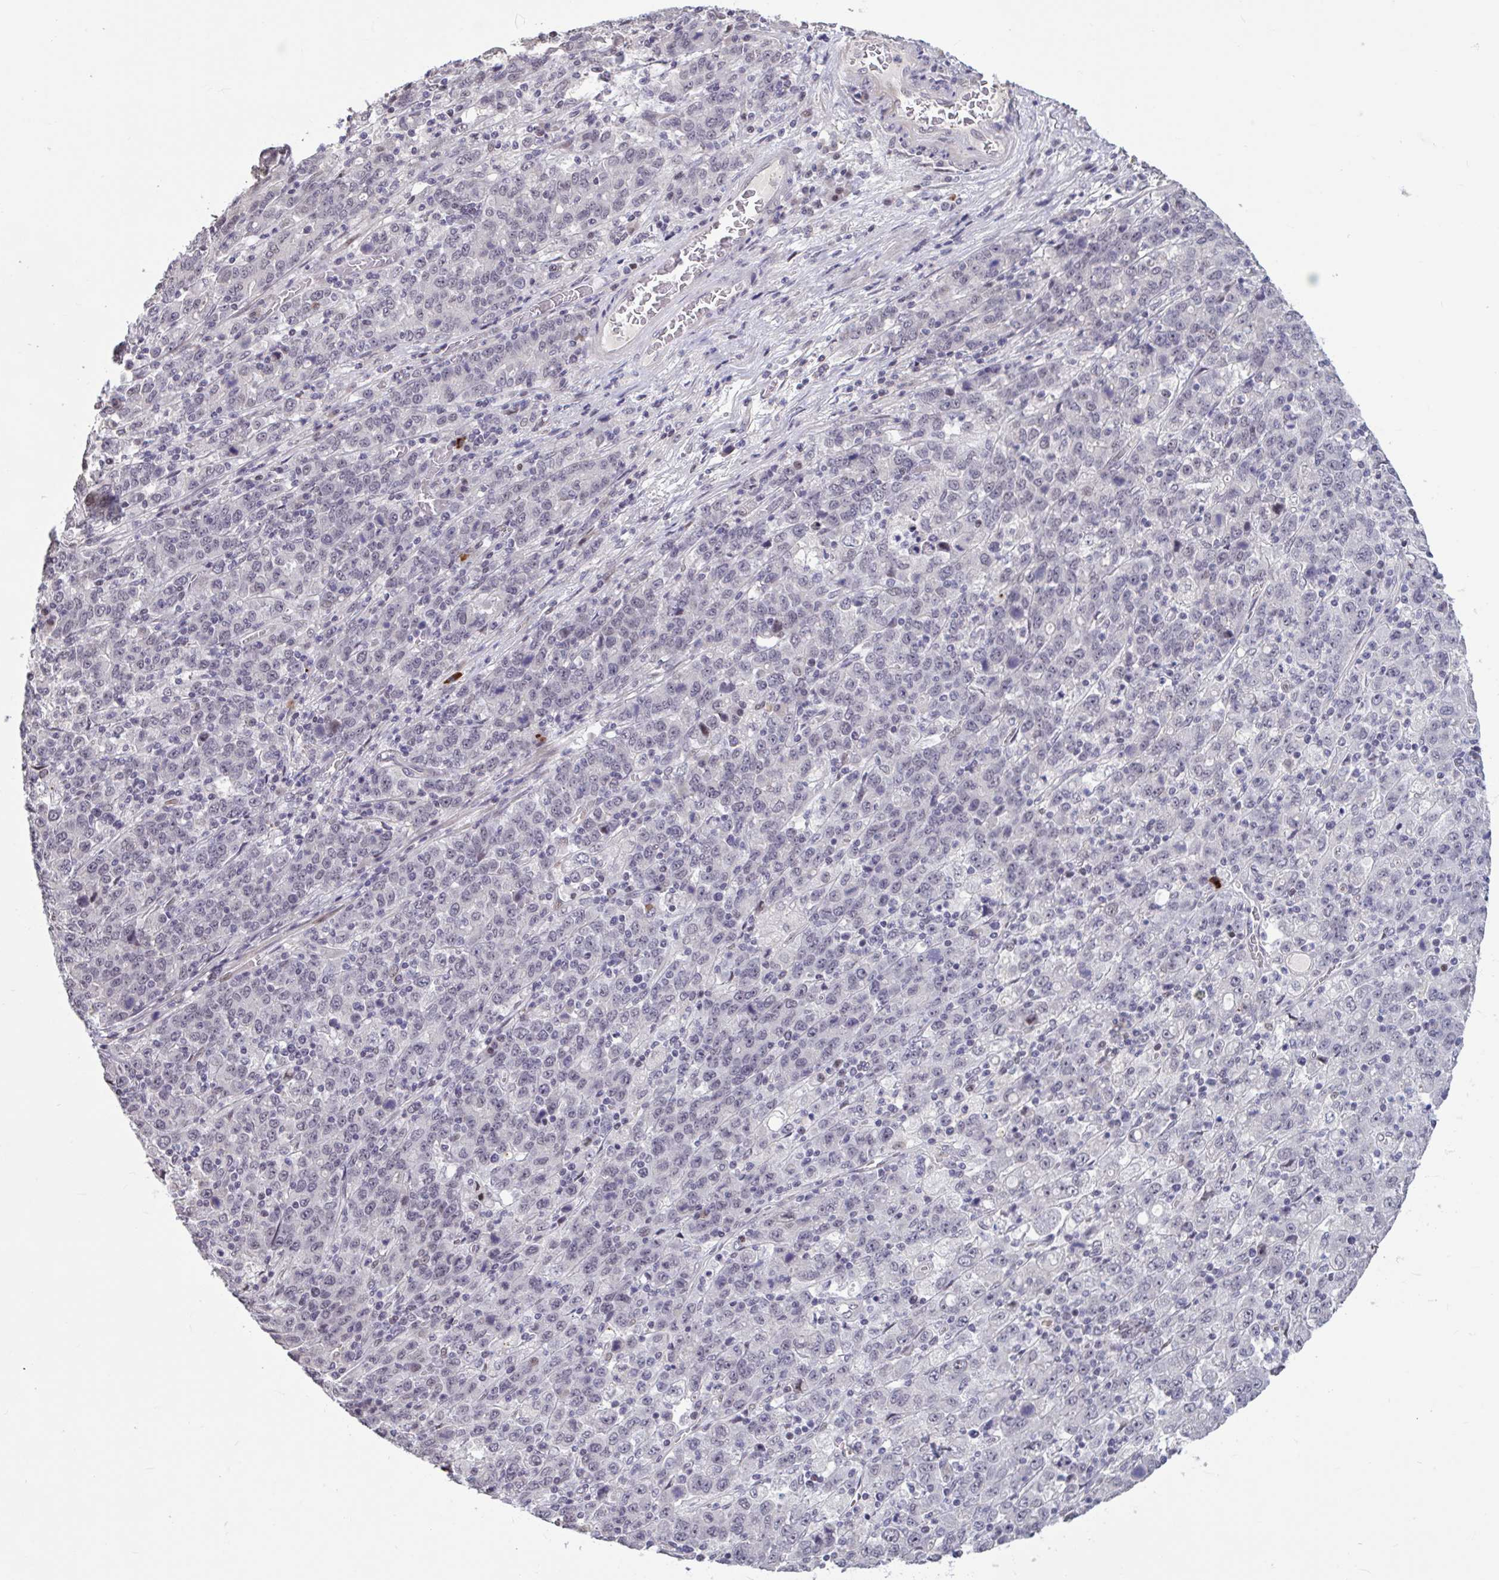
{"staining": {"intensity": "negative", "quantity": "none", "location": "none"}, "tissue": "stomach cancer", "cell_type": "Tumor cells", "image_type": "cancer", "snomed": [{"axis": "morphology", "description": "Adenocarcinoma, NOS"}, {"axis": "topography", "description": "Stomach, upper"}], "caption": "A photomicrograph of human stomach cancer is negative for staining in tumor cells.", "gene": "ZNF414", "patient": {"sex": "male", "age": 69}}